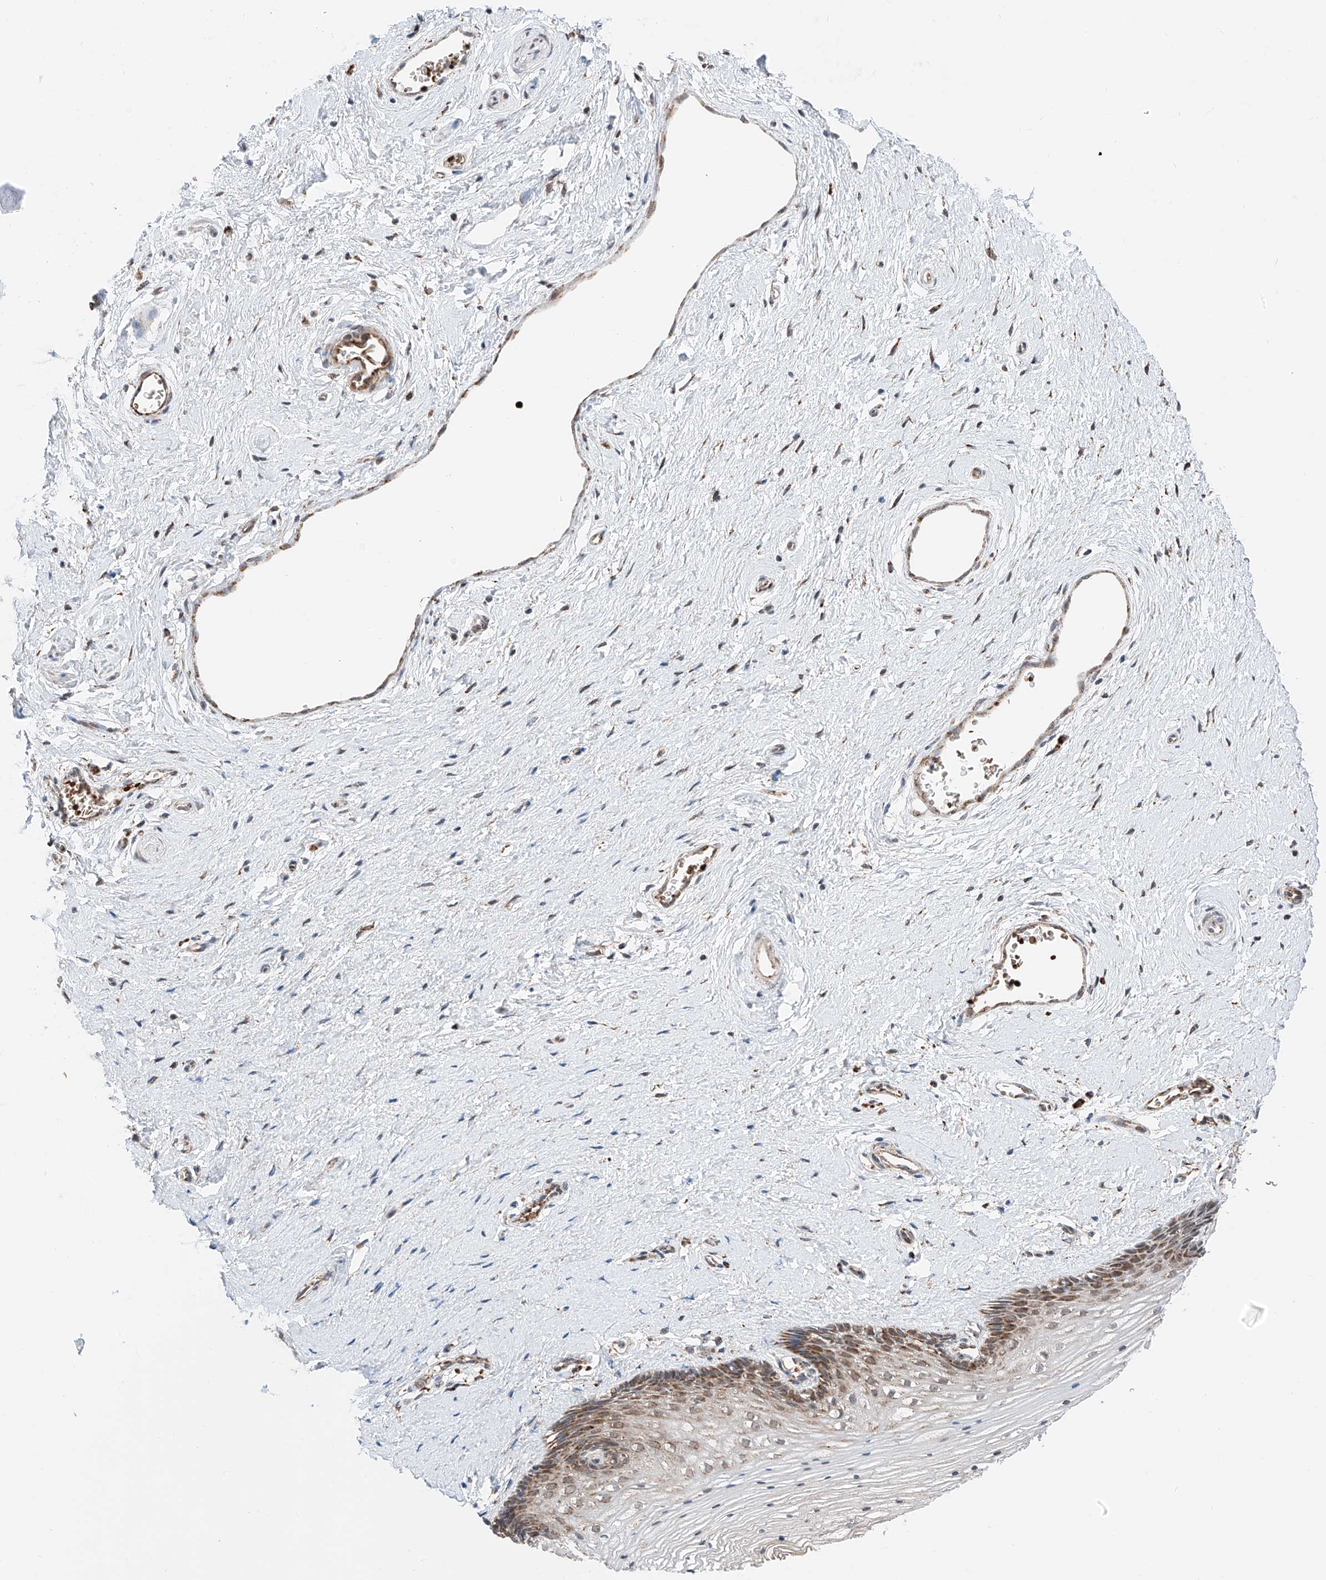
{"staining": {"intensity": "moderate", "quantity": ">75%", "location": "cytoplasmic/membranous"}, "tissue": "vagina", "cell_type": "Squamous epithelial cells", "image_type": "normal", "snomed": [{"axis": "morphology", "description": "Normal tissue, NOS"}, {"axis": "topography", "description": "Vagina"}], "caption": "Moderate cytoplasmic/membranous expression for a protein is seen in approximately >75% of squamous epithelial cells of unremarkable vagina using IHC.", "gene": "ZSCAN29", "patient": {"sex": "female", "age": 46}}